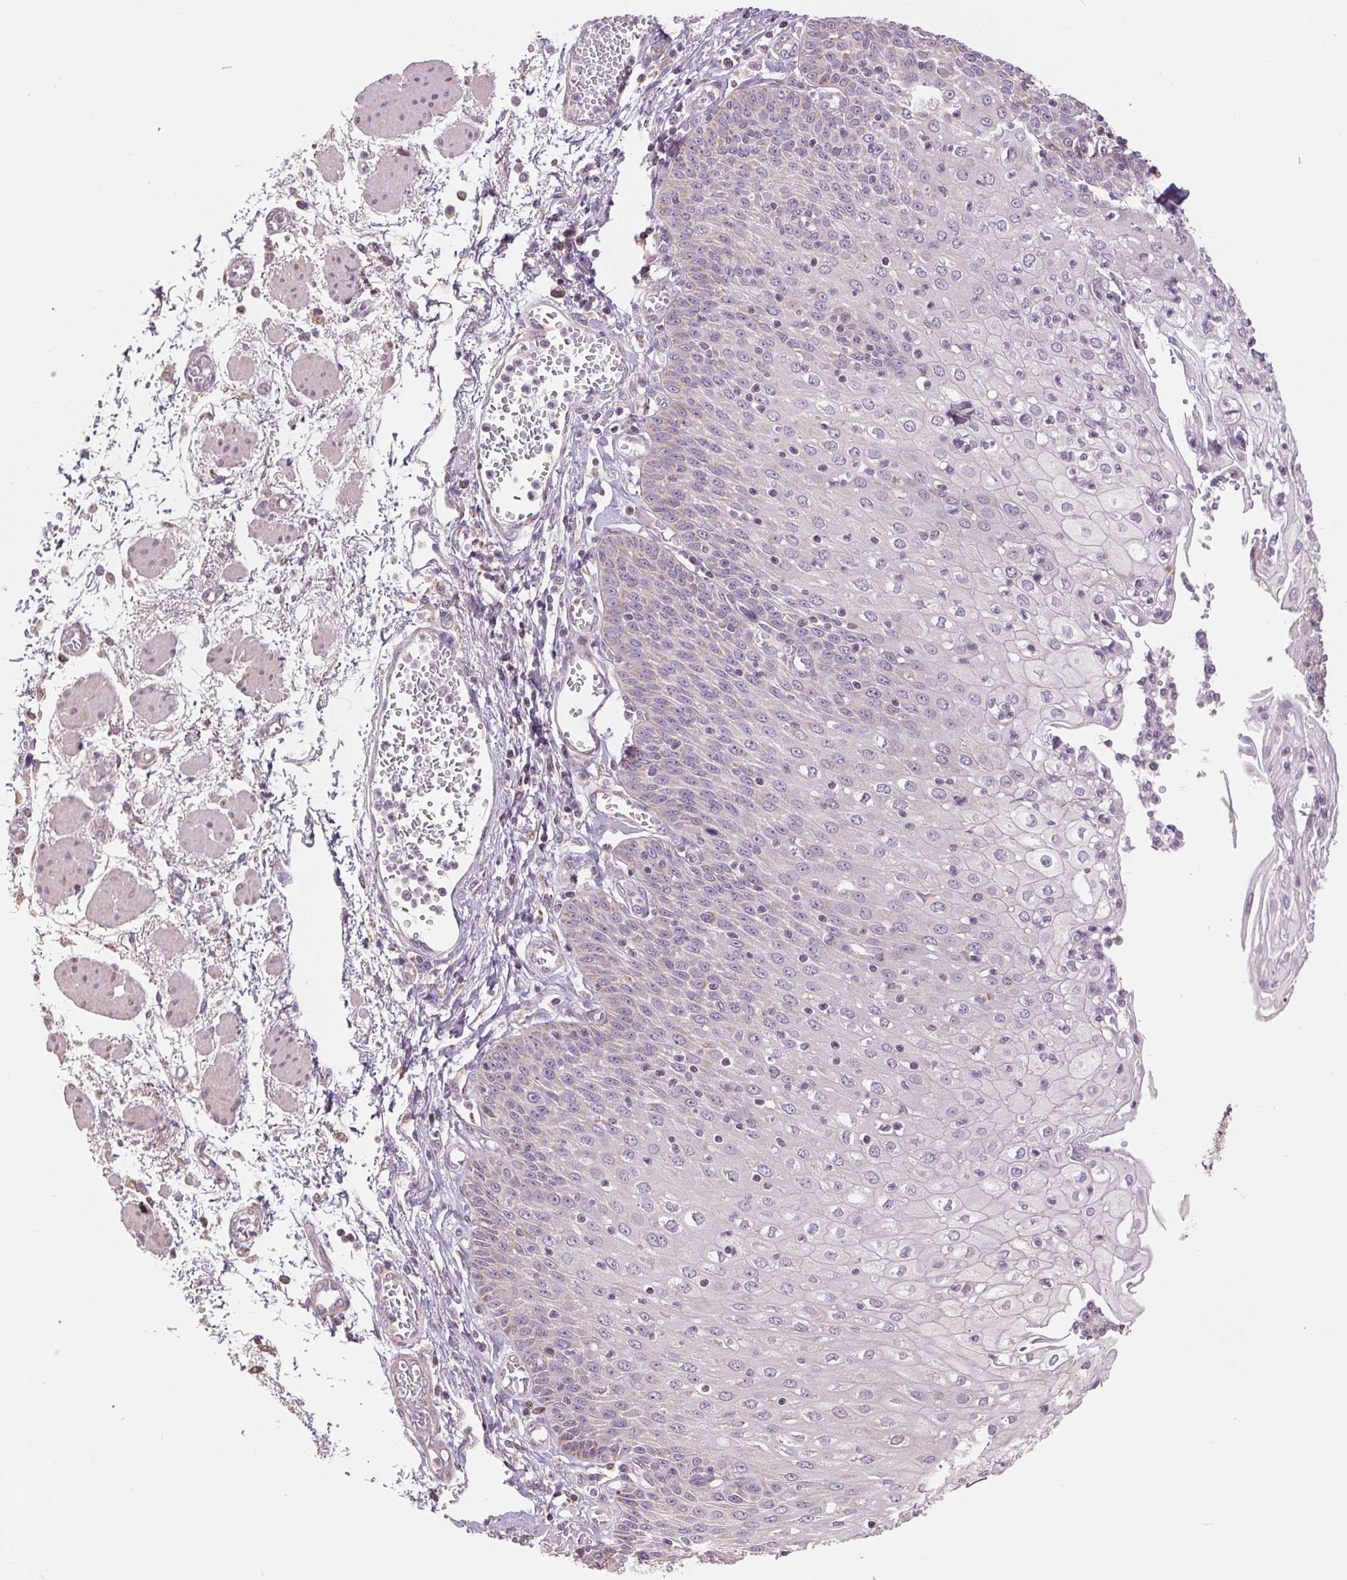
{"staining": {"intensity": "negative", "quantity": "none", "location": "none"}, "tissue": "esophagus", "cell_type": "Squamous epithelial cells", "image_type": "normal", "snomed": [{"axis": "morphology", "description": "Normal tissue, NOS"}, {"axis": "morphology", "description": "Adenocarcinoma, NOS"}, {"axis": "topography", "description": "Esophagus"}], "caption": "DAB immunohistochemical staining of unremarkable human esophagus shows no significant positivity in squamous epithelial cells. (DAB (3,3'-diaminobenzidine) immunohistochemistry visualized using brightfield microscopy, high magnification).", "gene": "DGUOK", "patient": {"sex": "male", "age": 81}}